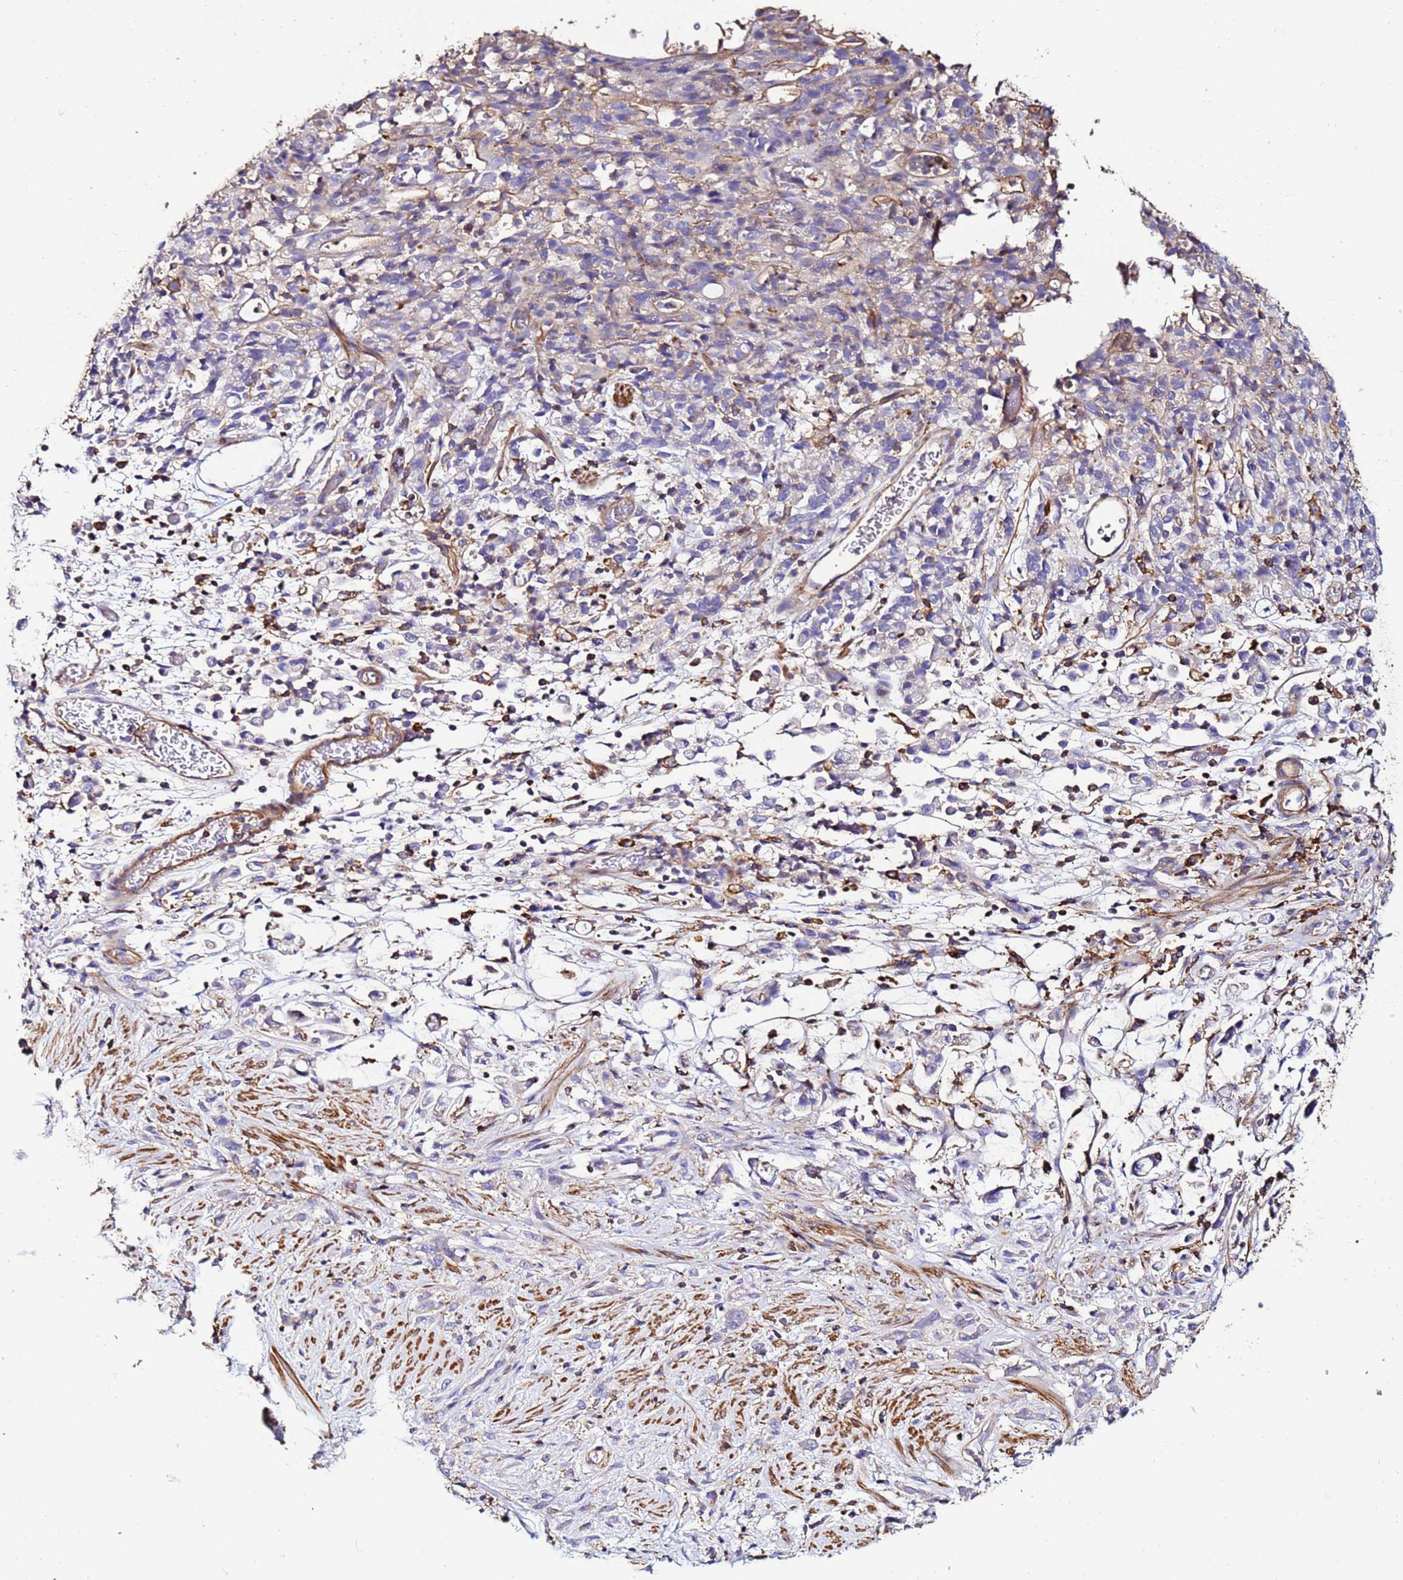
{"staining": {"intensity": "negative", "quantity": "none", "location": "none"}, "tissue": "stomach cancer", "cell_type": "Tumor cells", "image_type": "cancer", "snomed": [{"axis": "morphology", "description": "Adenocarcinoma, NOS"}, {"axis": "topography", "description": "Stomach"}], "caption": "A micrograph of stomach cancer stained for a protein displays no brown staining in tumor cells.", "gene": "ACTB", "patient": {"sex": "female", "age": 60}}